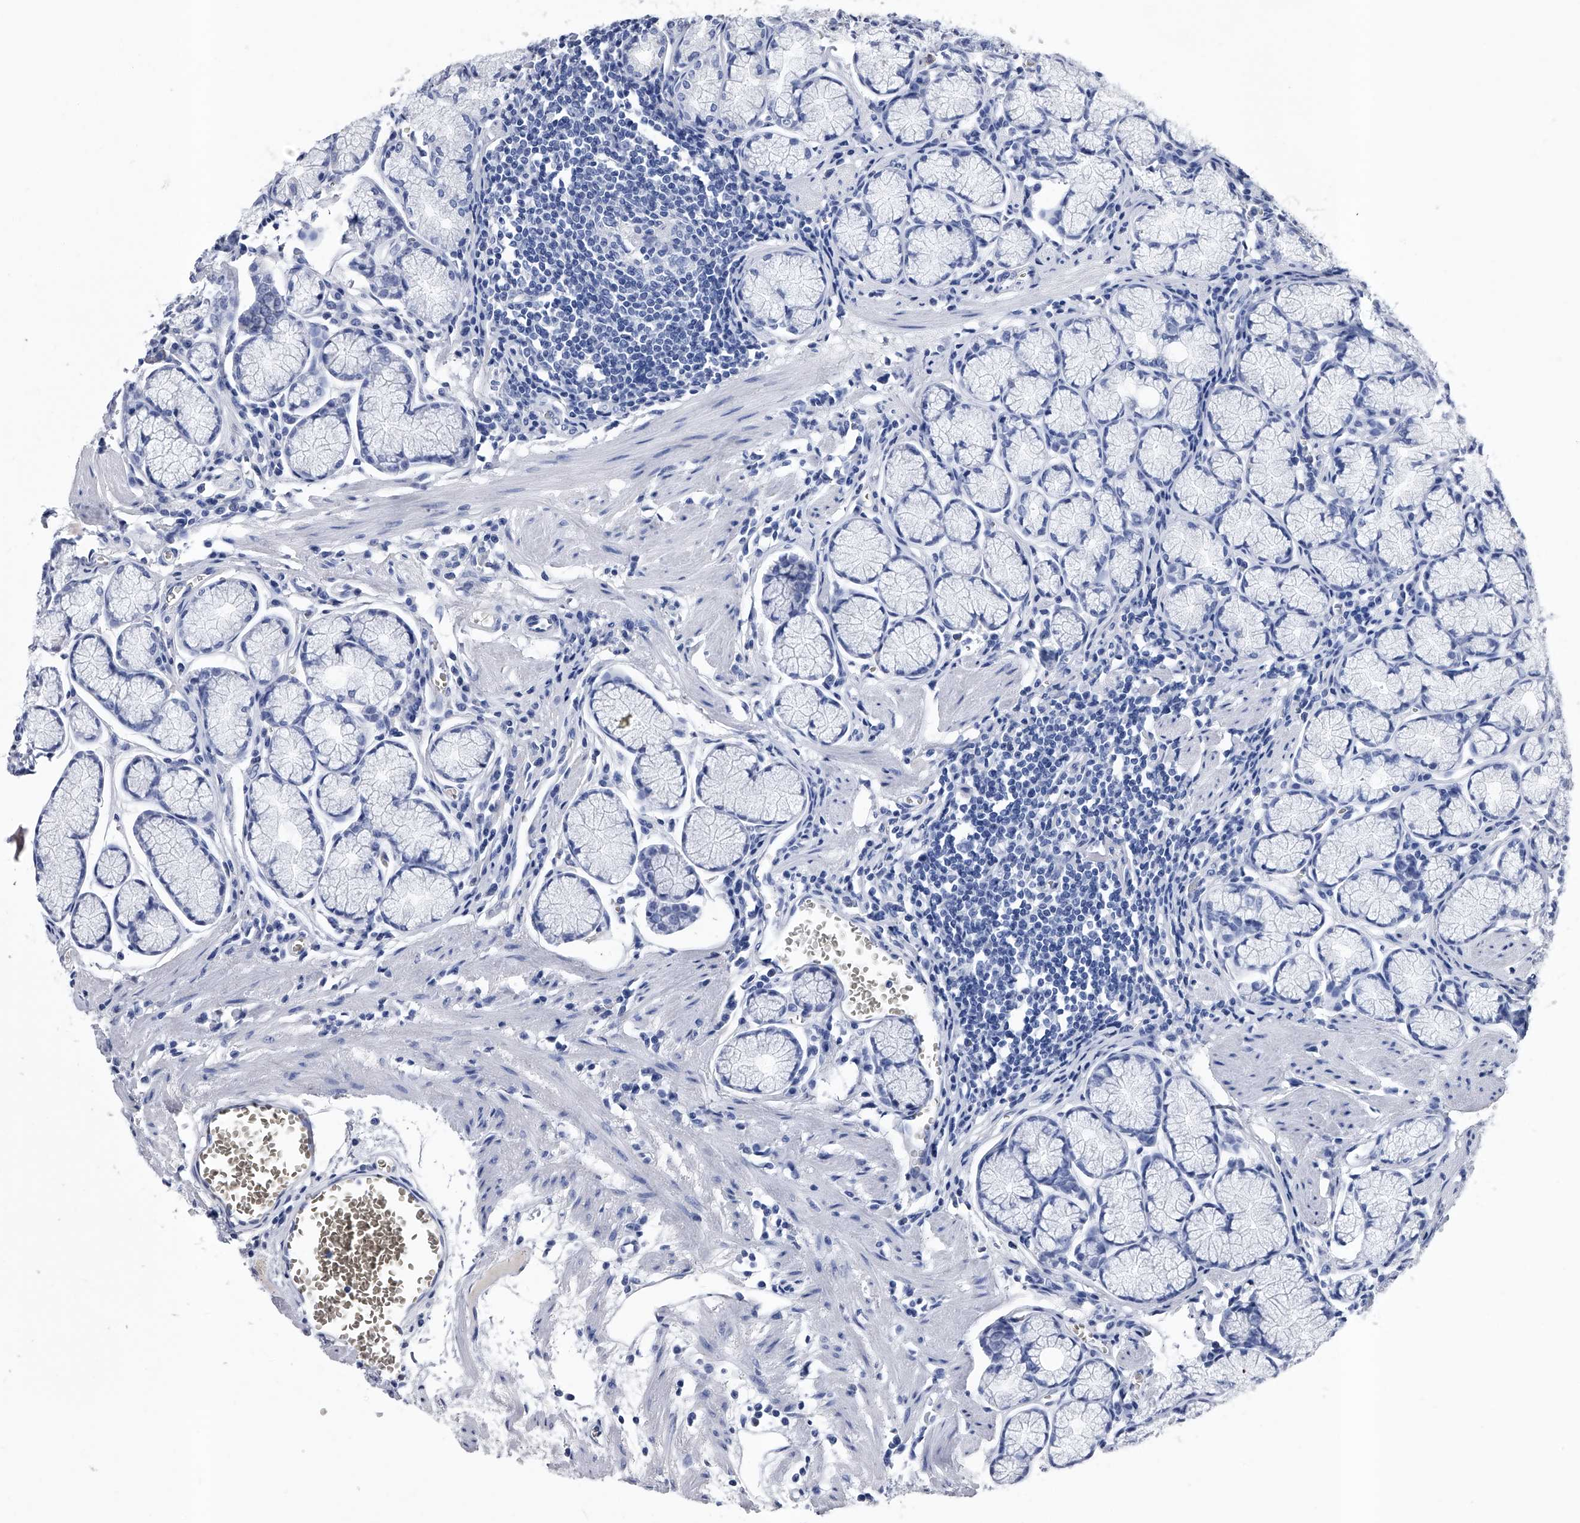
{"staining": {"intensity": "negative", "quantity": "none", "location": "none"}, "tissue": "stomach", "cell_type": "Glandular cells", "image_type": "normal", "snomed": [{"axis": "morphology", "description": "Normal tissue, NOS"}, {"axis": "topography", "description": "Stomach"}], "caption": "Immunohistochemical staining of unremarkable stomach reveals no significant expression in glandular cells. The staining is performed using DAB (3,3'-diaminobenzidine) brown chromogen with nuclei counter-stained in using hematoxylin.", "gene": "EFCAB7", "patient": {"sex": "male", "age": 55}}